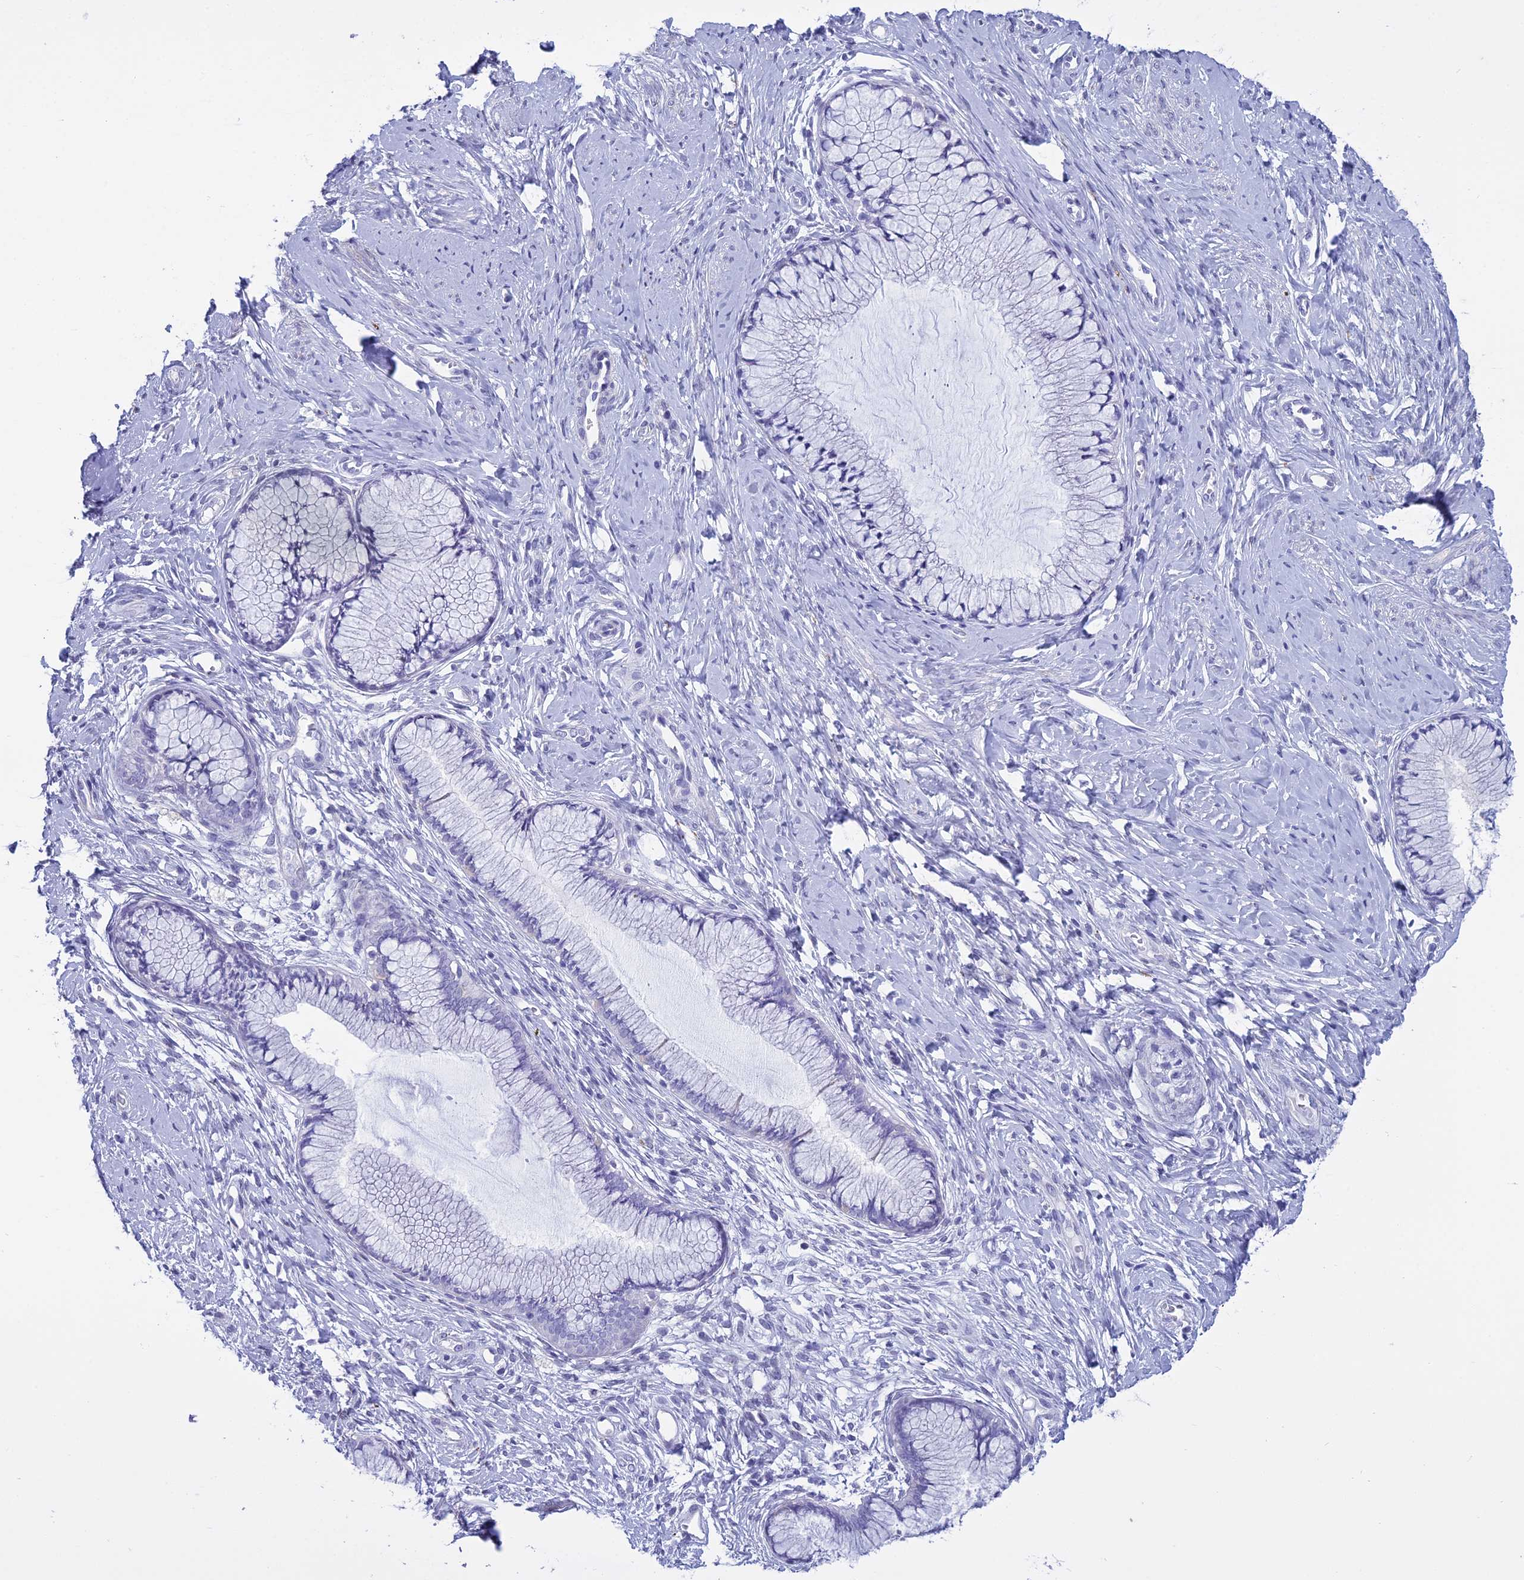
{"staining": {"intensity": "negative", "quantity": "none", "location": "none"}, "tissue": "cervix", "cell_type": "Glandular cells", "image_type": "normal", "snomed": [{"axis": "morphology", "description": "Normal tissue, NOS"}, {"axis": "topography", "description": "Cervix"}], "caption": "Human cervix stained for a protein using immunohistochemistry reveals no positivity in glandular cells.", "gene": "MAP6", "patient": {"sex": "female", "age": 42}}